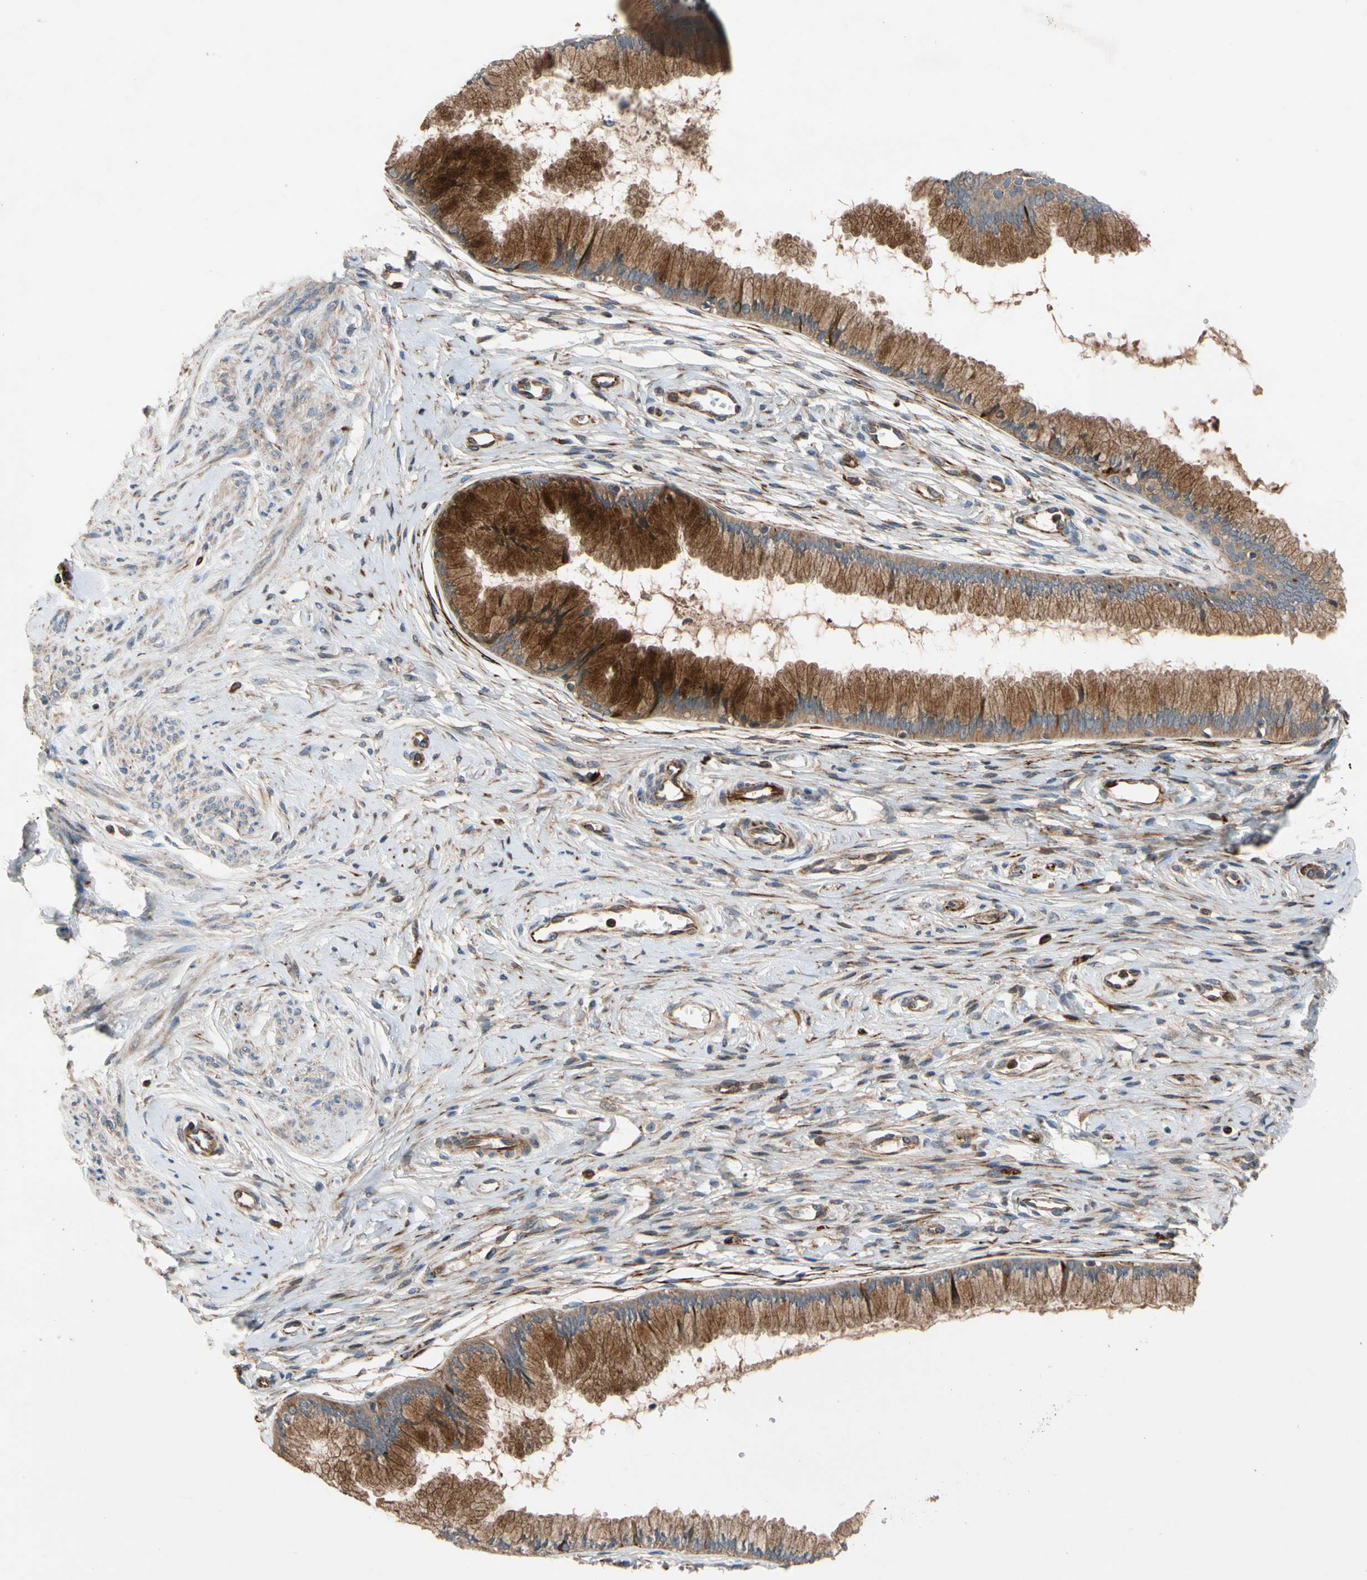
{"staining": {"intensity": "strong", "quantity": ">75%", "location": "cytoplasmic/membranous"}, "tissue": "cervix", "cell_type": "Glandular cells", "image_type": "normal", "snomed": [{"axis": "morphology", "description": "Normal tissue, NOS"}, {"axis": "topography", "description": "Cervix"}], "caption": "Strong cytoplasmic/membranous positivity is seen in about >75% of glandular cells in normal cervix.", "gene": "FGD6", "patient": {"sex": "female", "age": 39}}